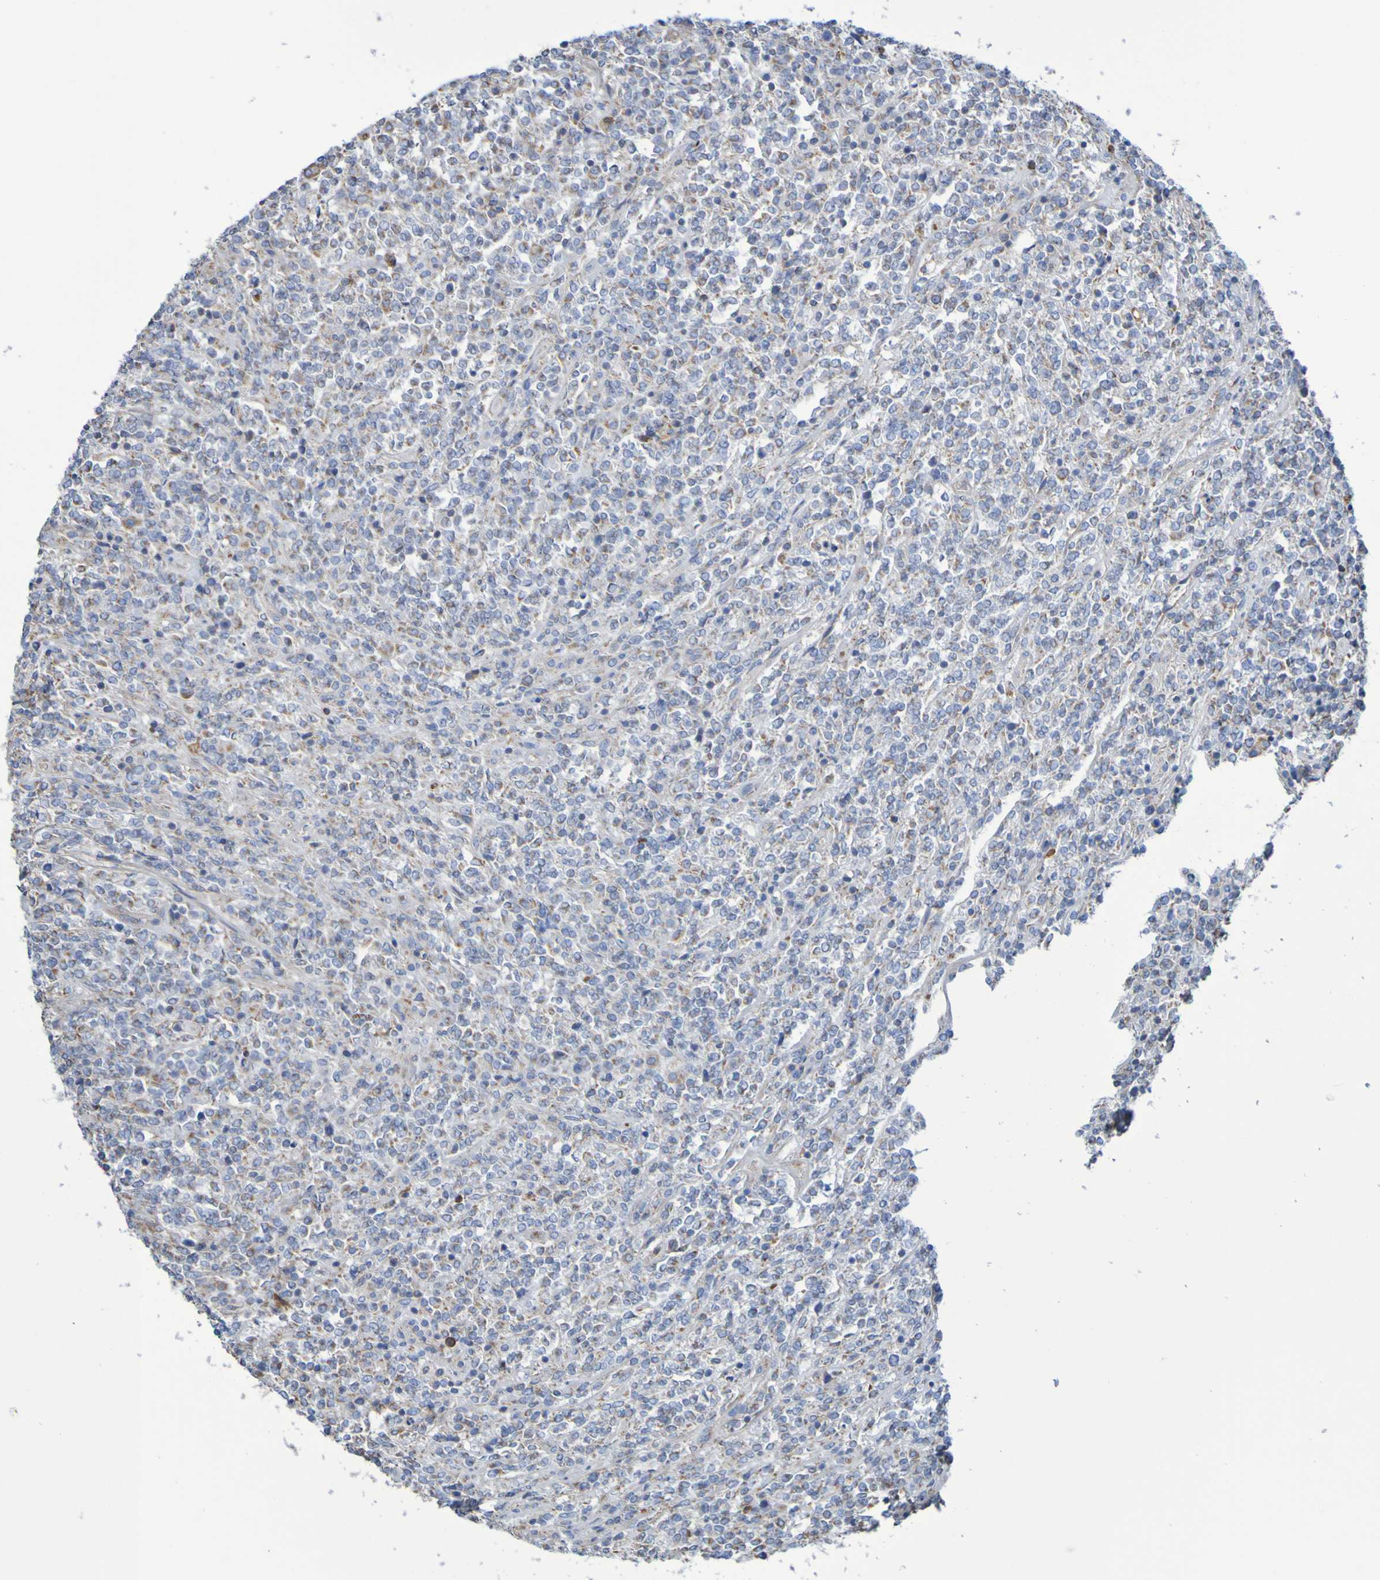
{"staining": {"intensity": "weak", "quantity": ">75%", "location": "cytoplasmic/membranous"}, "tissue": "lymphoma", "cell_type": "Tumor cells", "image_type": "cancer", "snomed": [{"axis": "morphology", "description": "Malignant lymphoma, non-Hodgkin's type, High grade"}, {"axis": "topography", "description": "Soft tissue"}], "caption": "Immunohistochemistry of human high-grade malignant lymphoma, non-Hodgkin's type displays low levels of weak cytoplasmic/membranous staining in approximately >75% of tumor cells.", "gene": "CNTN2", "patient": {"sex": "male", "age": 18}}